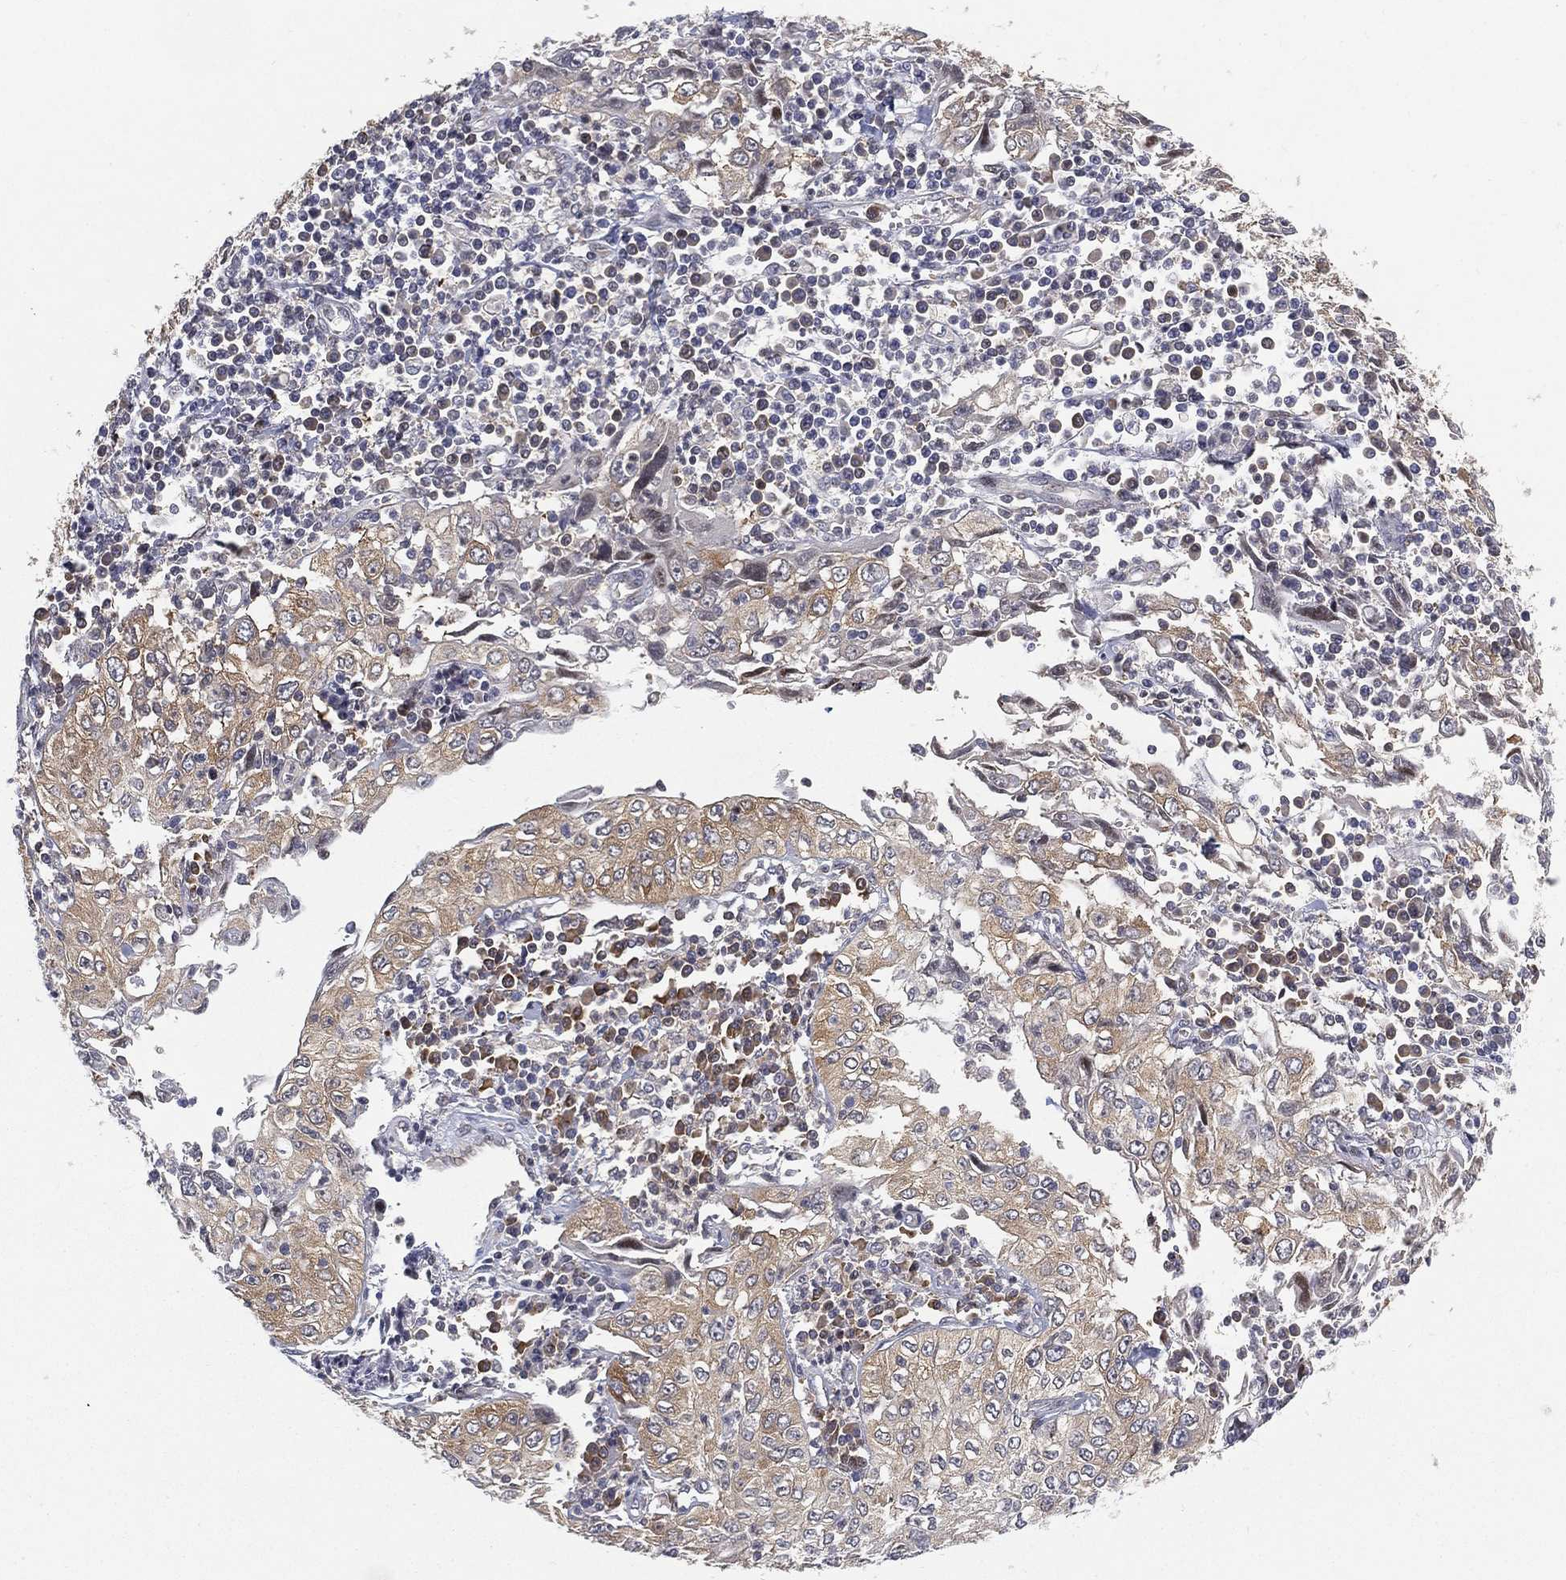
{"staining": {"intensity": "moderate", "quantity": "25%-75%", "location": "cytoplasmic/membranous"}, "tissue": "cervical cancer", "cell_type": "Tumor cells", "image_type": "cancer", "snomed": [{"axis": "morphology", "description": "Squamous cell carcinoma, NOS"}, {"axis": "topography", "description": "Cervix"}], "caption": "IHC (DAB (3,3'-diaminobenzidine)) staining of cervical cancer (squamous cell carcinoma) demonstrates moderate cytoplasmic/membranous protein positivity in about 25%-75% of tumor cells. (DAB (3,3'-diaminobenzidine) IHC with brightfield microscopy, high magnification).", "gene": "TMTC4", "patient": {"sex": "female", "age": 24}}